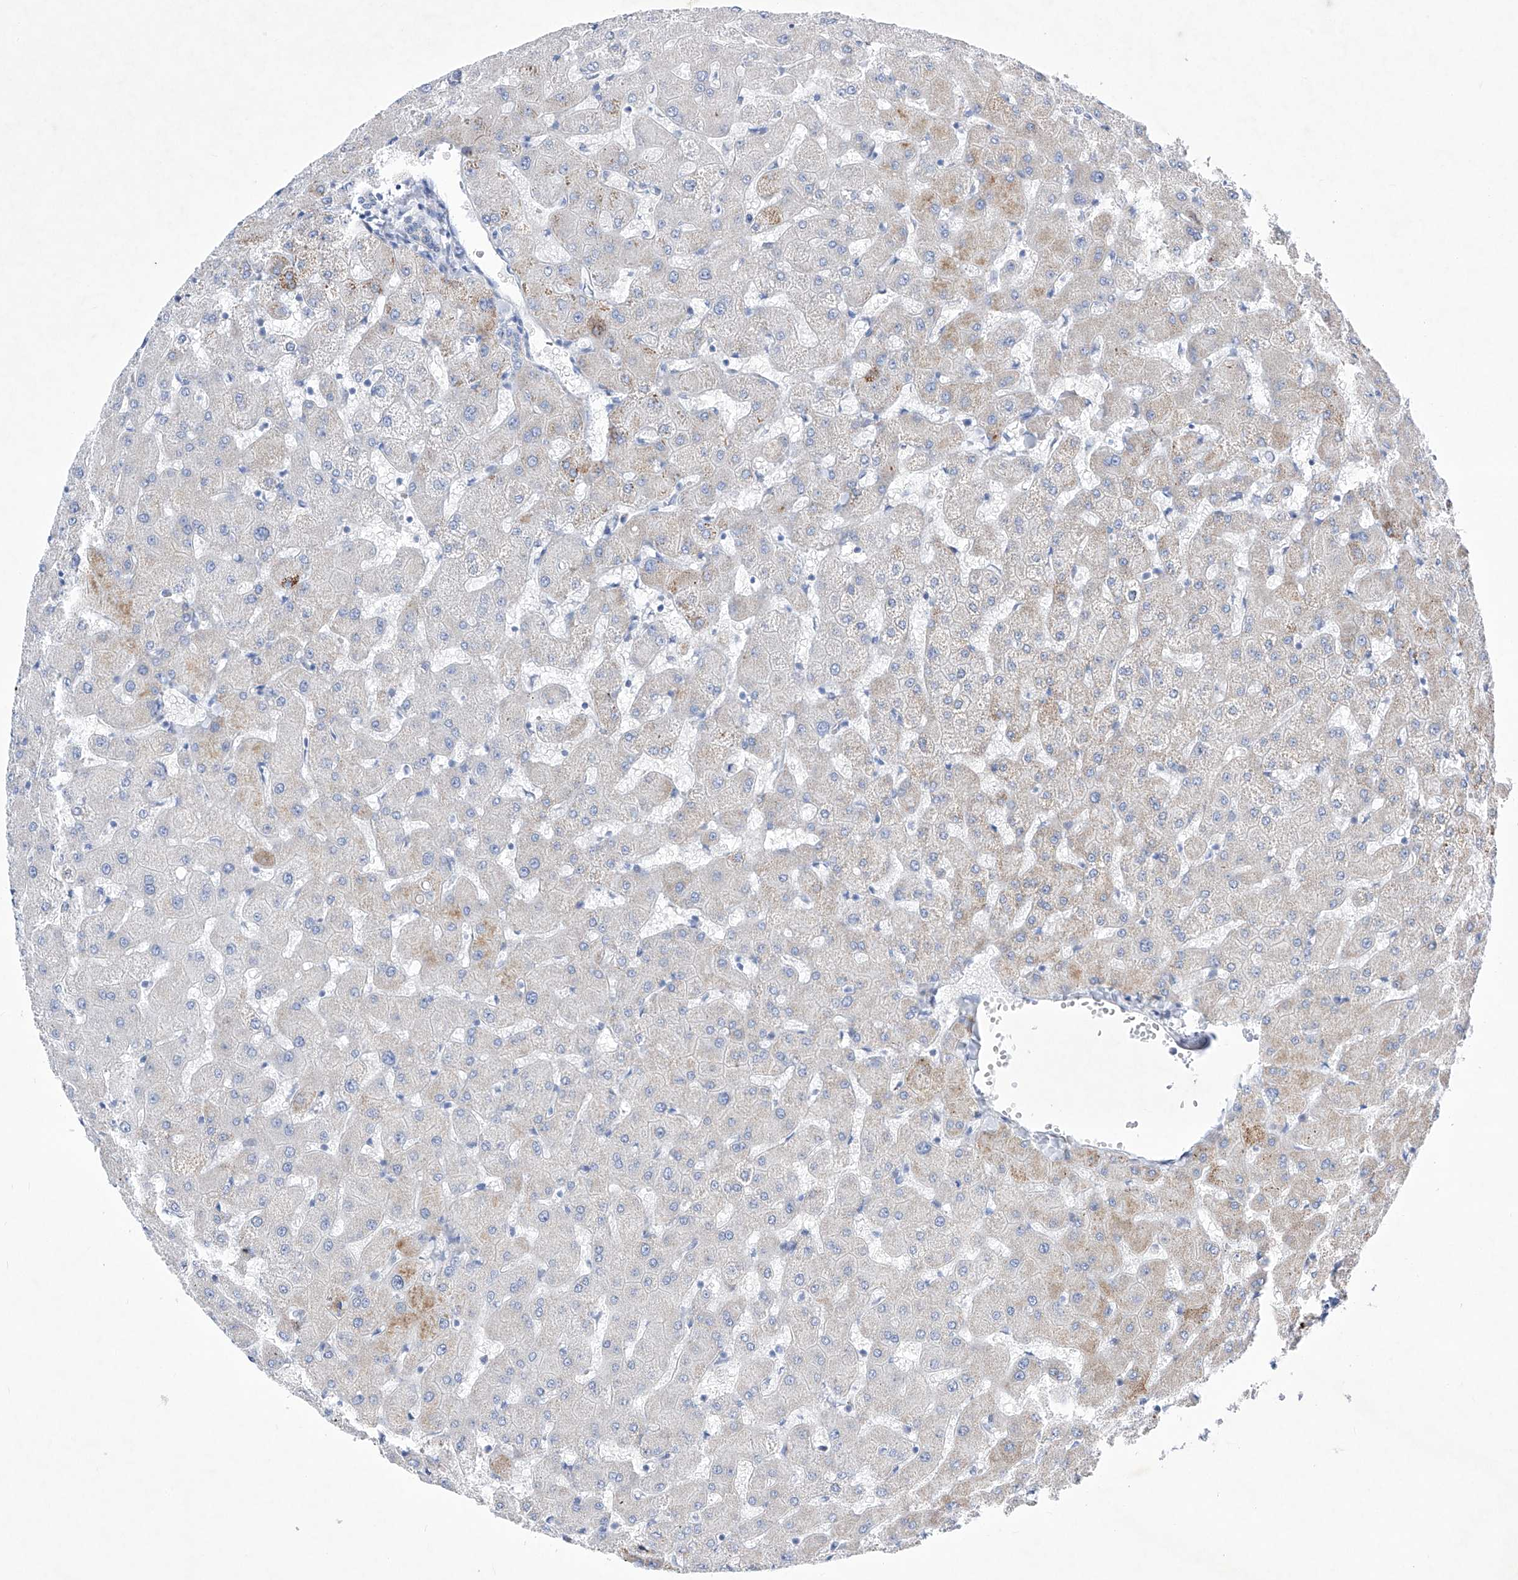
{"staining": {"intensity": "negative", "quantity": "none", "location": "none"}, "tissue": "liver", "cell_type": "Cholangiocytes", "image_type": "normal", "snomed": [{"axis": "morphology", "description": "Normal tissue, NOS"}, {"axis": "topography", "description": "Liver"}], "caption": "Immunohistochemical staining of unremarkable human liver reveals no significant expression in cholangiocytes.", "gene": "C1orf87", "patient": {"sex": "female", "age": 63}}